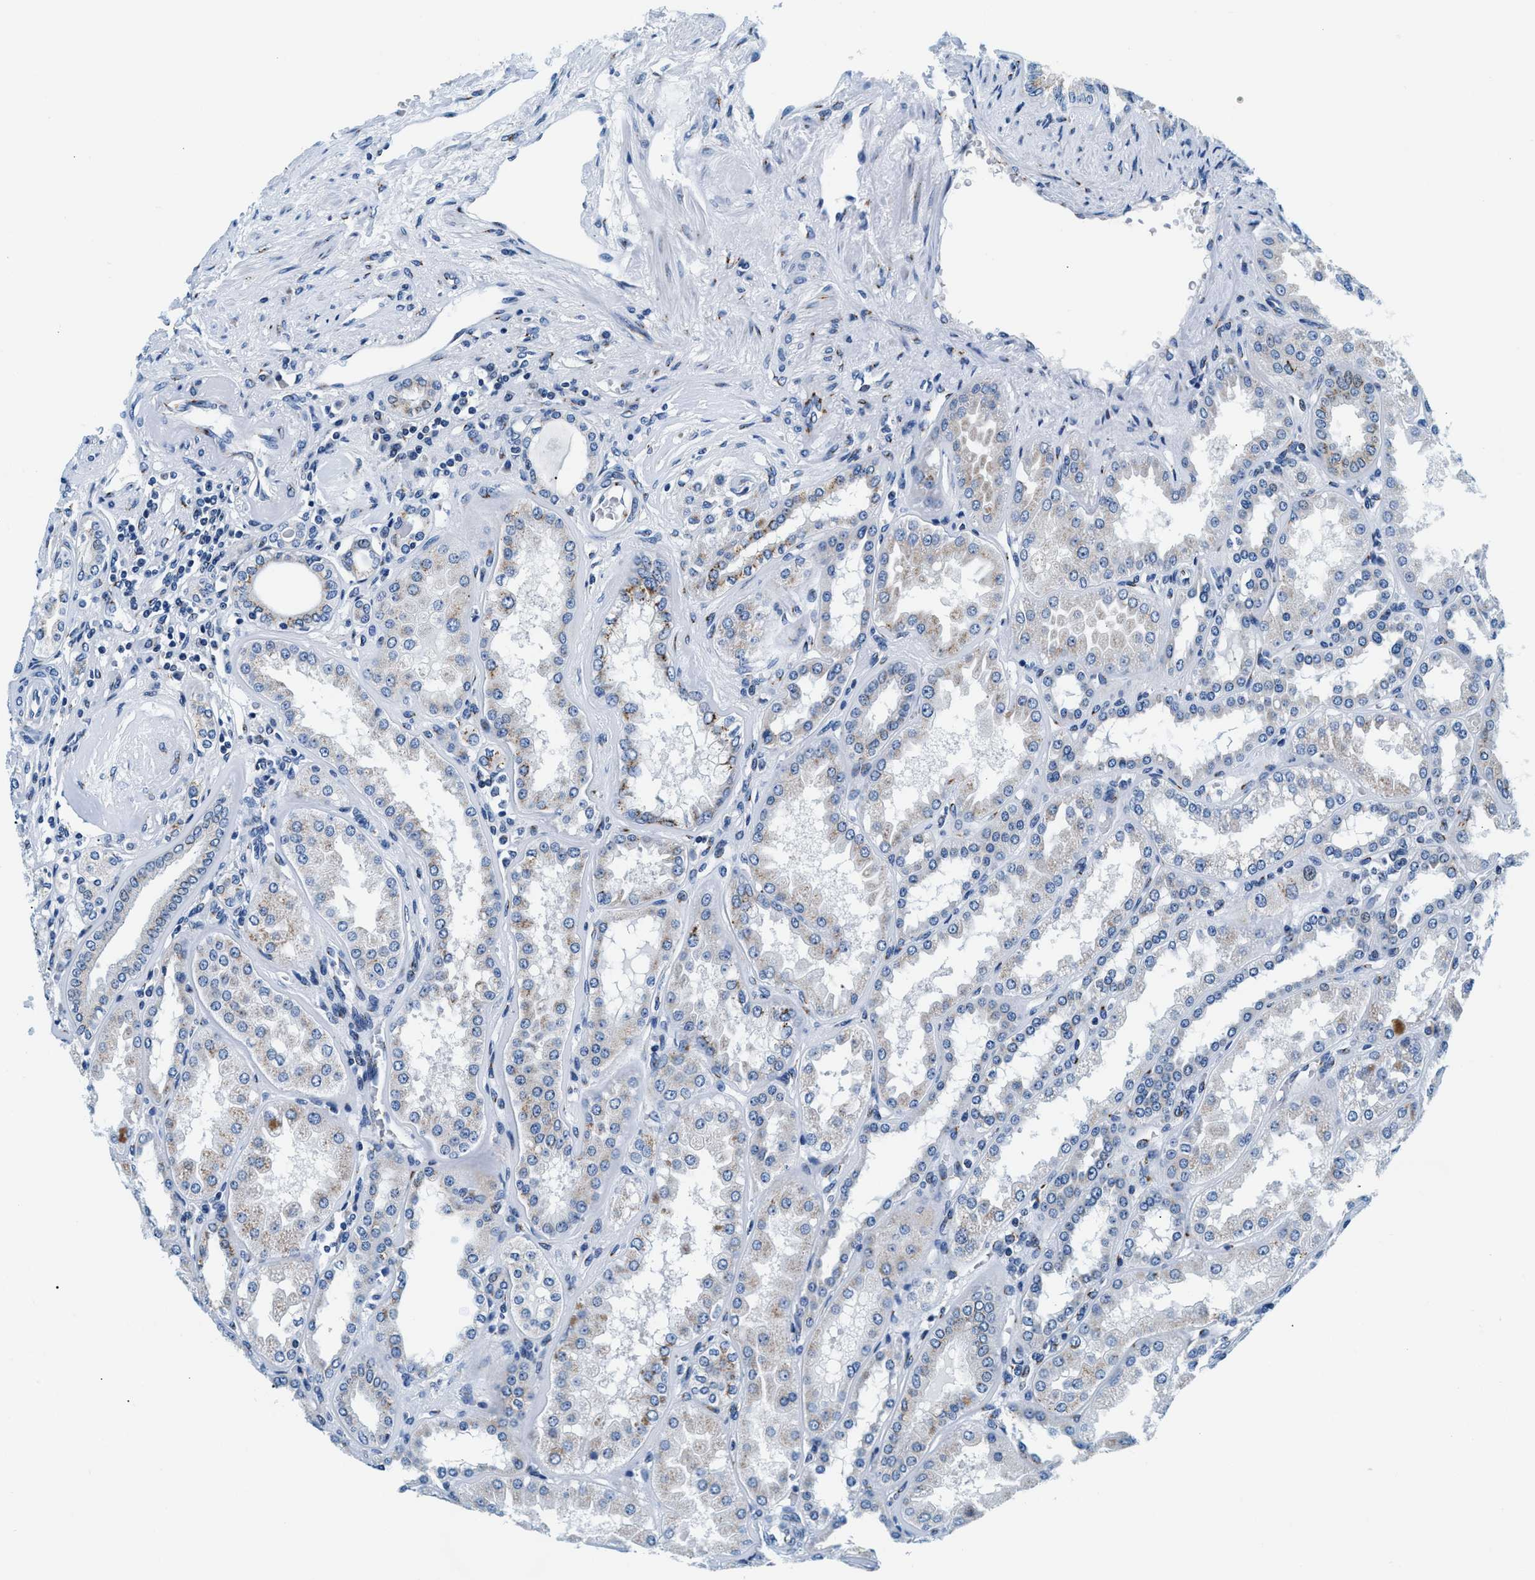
{"staining": {"intensity": "negative", "quantity": "none", "location": "none"}, "tissue": "kidney", "cell_type": "Cells in glomeruli", "image_type": "normal", "snomed": [{"axis": "morphology", "description": "Normal tissue, NOS"}, {"axis": "topography", "description": "Kidney"}], "caption": "An image of kidney stained for a protein shows no brown staining in cells in glomeruli. Nuclei are stained in blue.", "gene": "VPS53", "patient": {"sex": "female", "age": 56}}